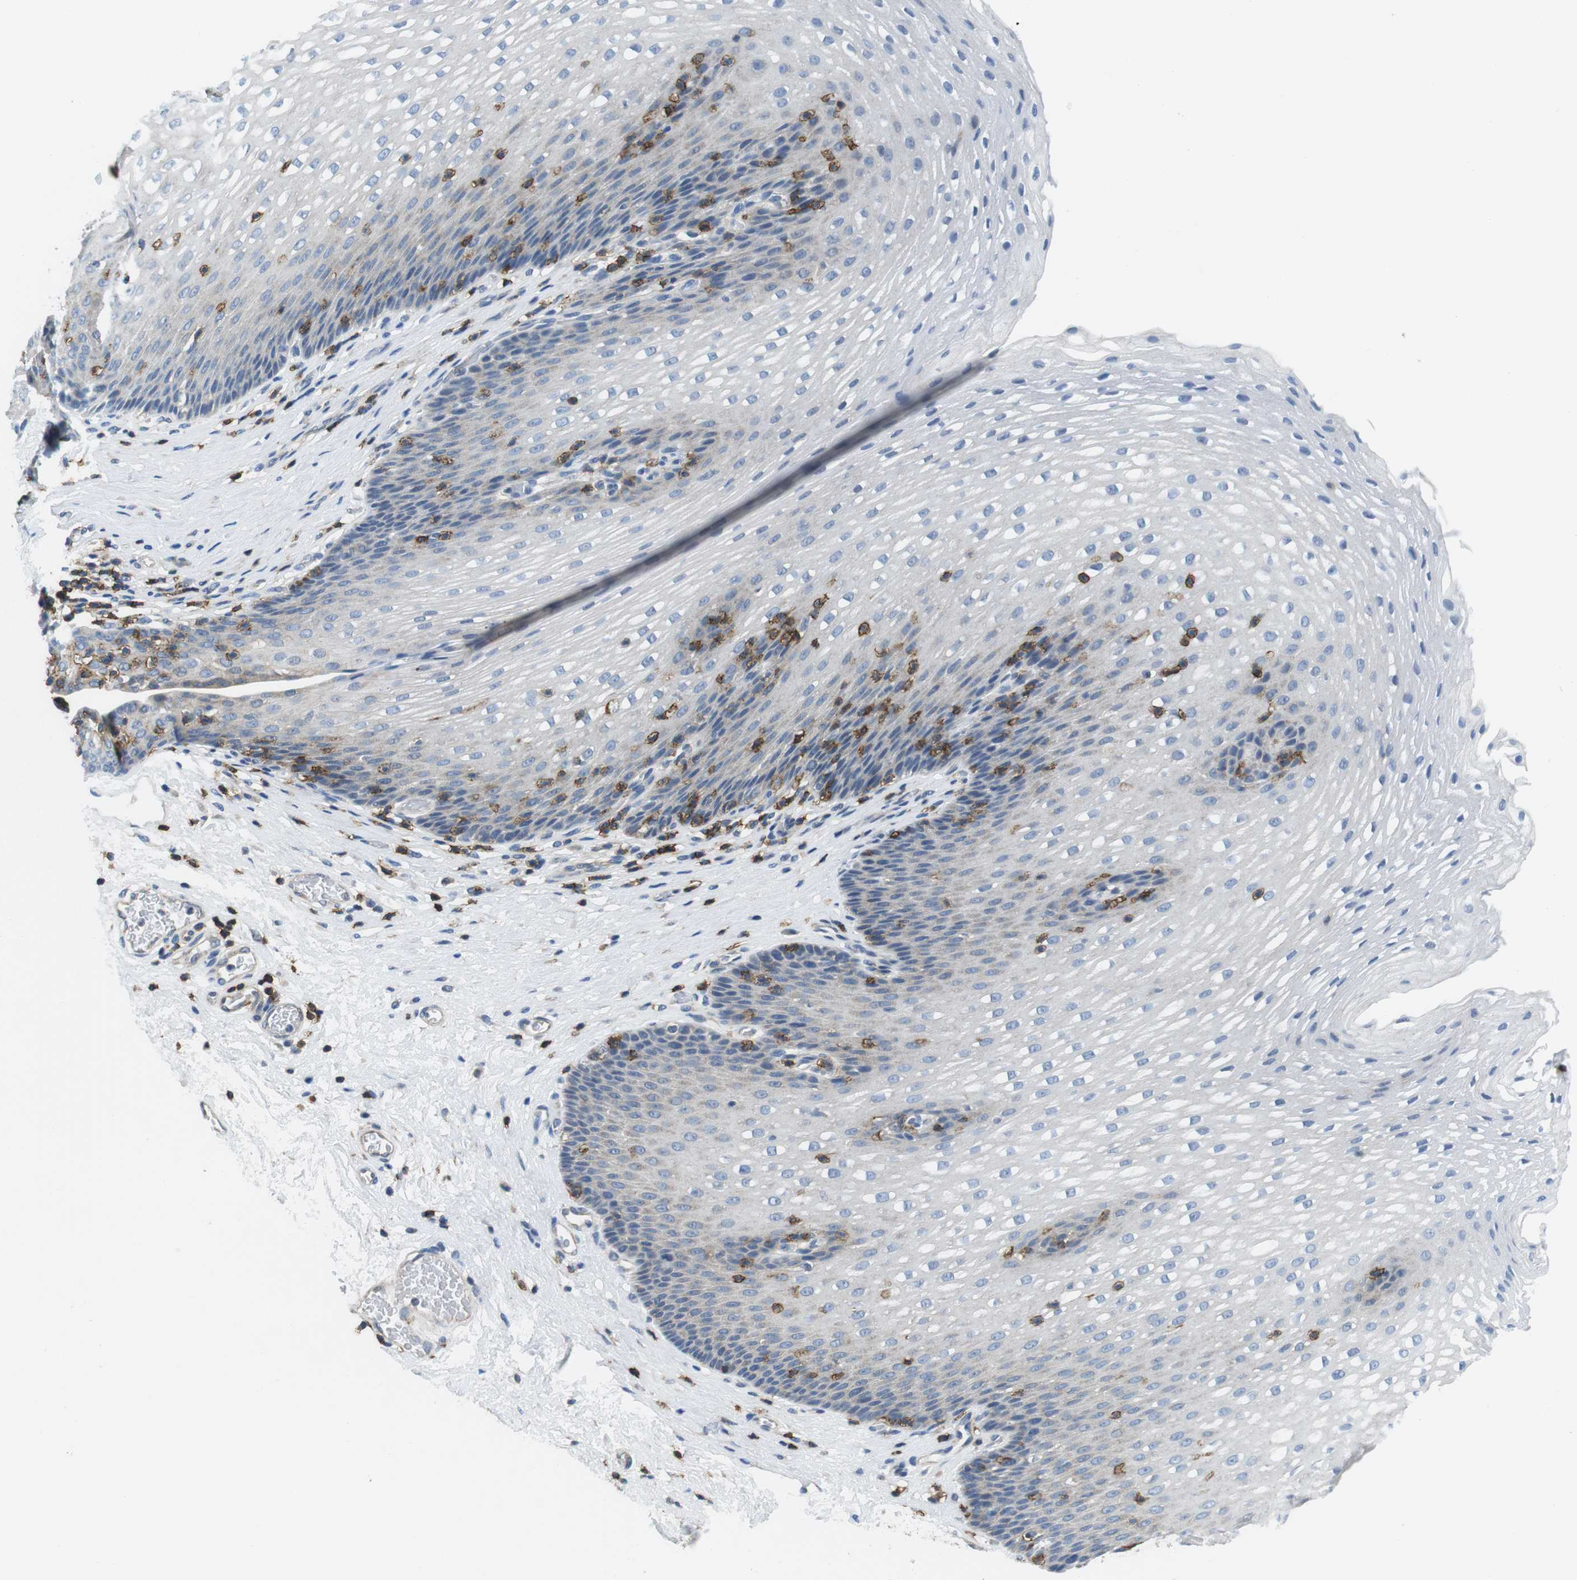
{"staining": {"intensity": "negative", "quantity": "none", "location": "none"}, "tissue": "esophagus", "cell_type": "Squamous epithelial cells", "image_type": "normal", "snomed": [{"axis": "morphology", "description": "Normal tissue, NOS"}, {"axis": "topography", "description": "Esophagus"}], "caption": "This is an immunohistochemistry (IHC) histopathology image of unremarkable esophagus. There is no expression in squamous epithelial cells.", "gene": "CD6", "patient": {"sex": "male", "age": 48}}